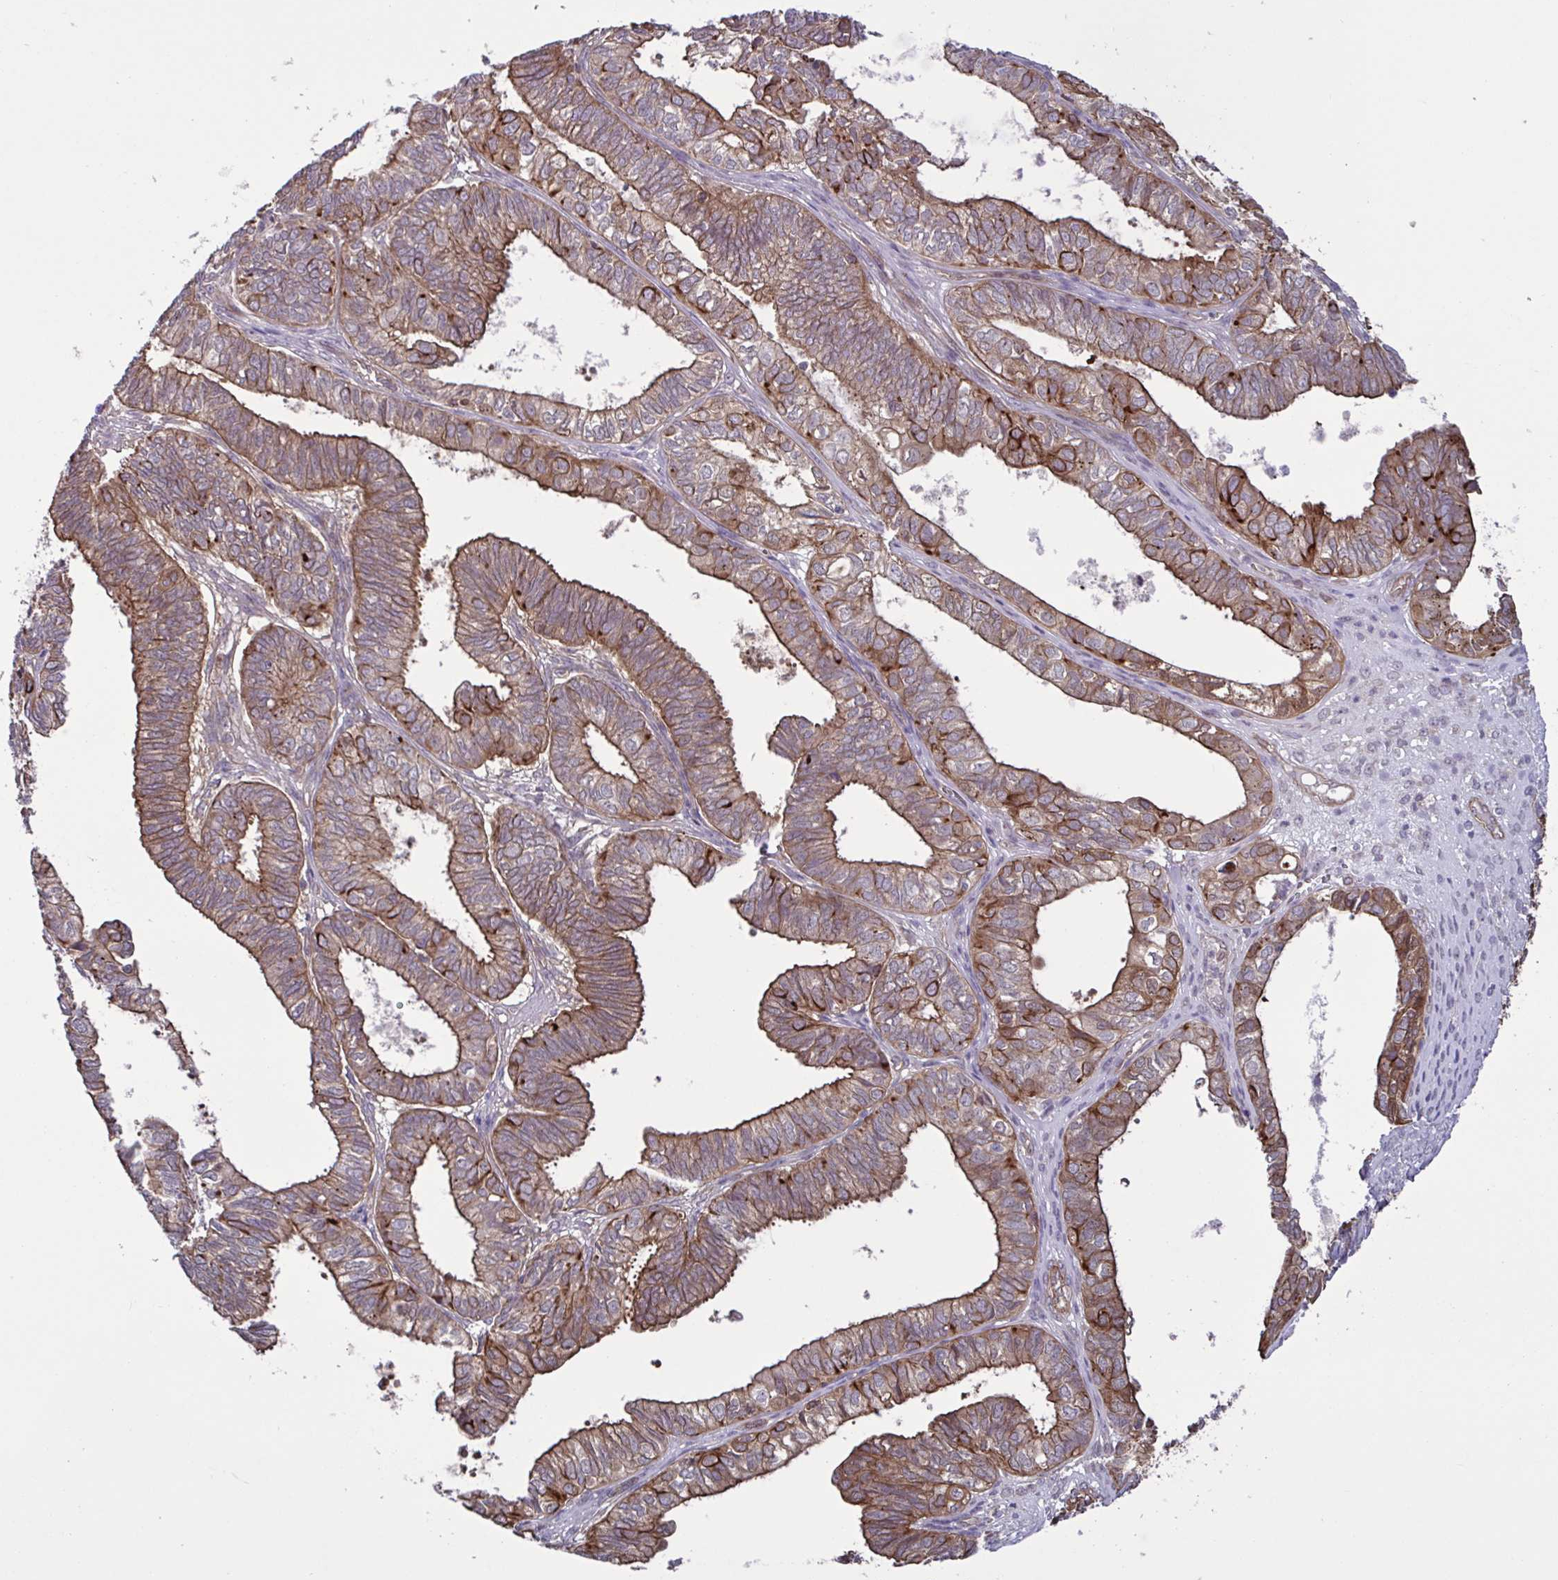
{"staining": {"intensity": "moderate", "quantity": ">75%", "location": "cytoplasmic/membranous"}, "tissue": "ovarian cancer", "cell_type": "Tumor cells", "image_type": "cancer", "snomed": [{"axis": "morphology", "description": "Carcinoma, endometroid"}, {"axis": "topography", "description": "Ovary"}], "caption": "The histopathology image shows staining of ovarian endometroid carcinoma, revealing moderate cytoplasmic/membranous protein expression (brown color) within tumor cells.", "gene": "GLTP", "patient": {"sex": "female", "age": 64}}